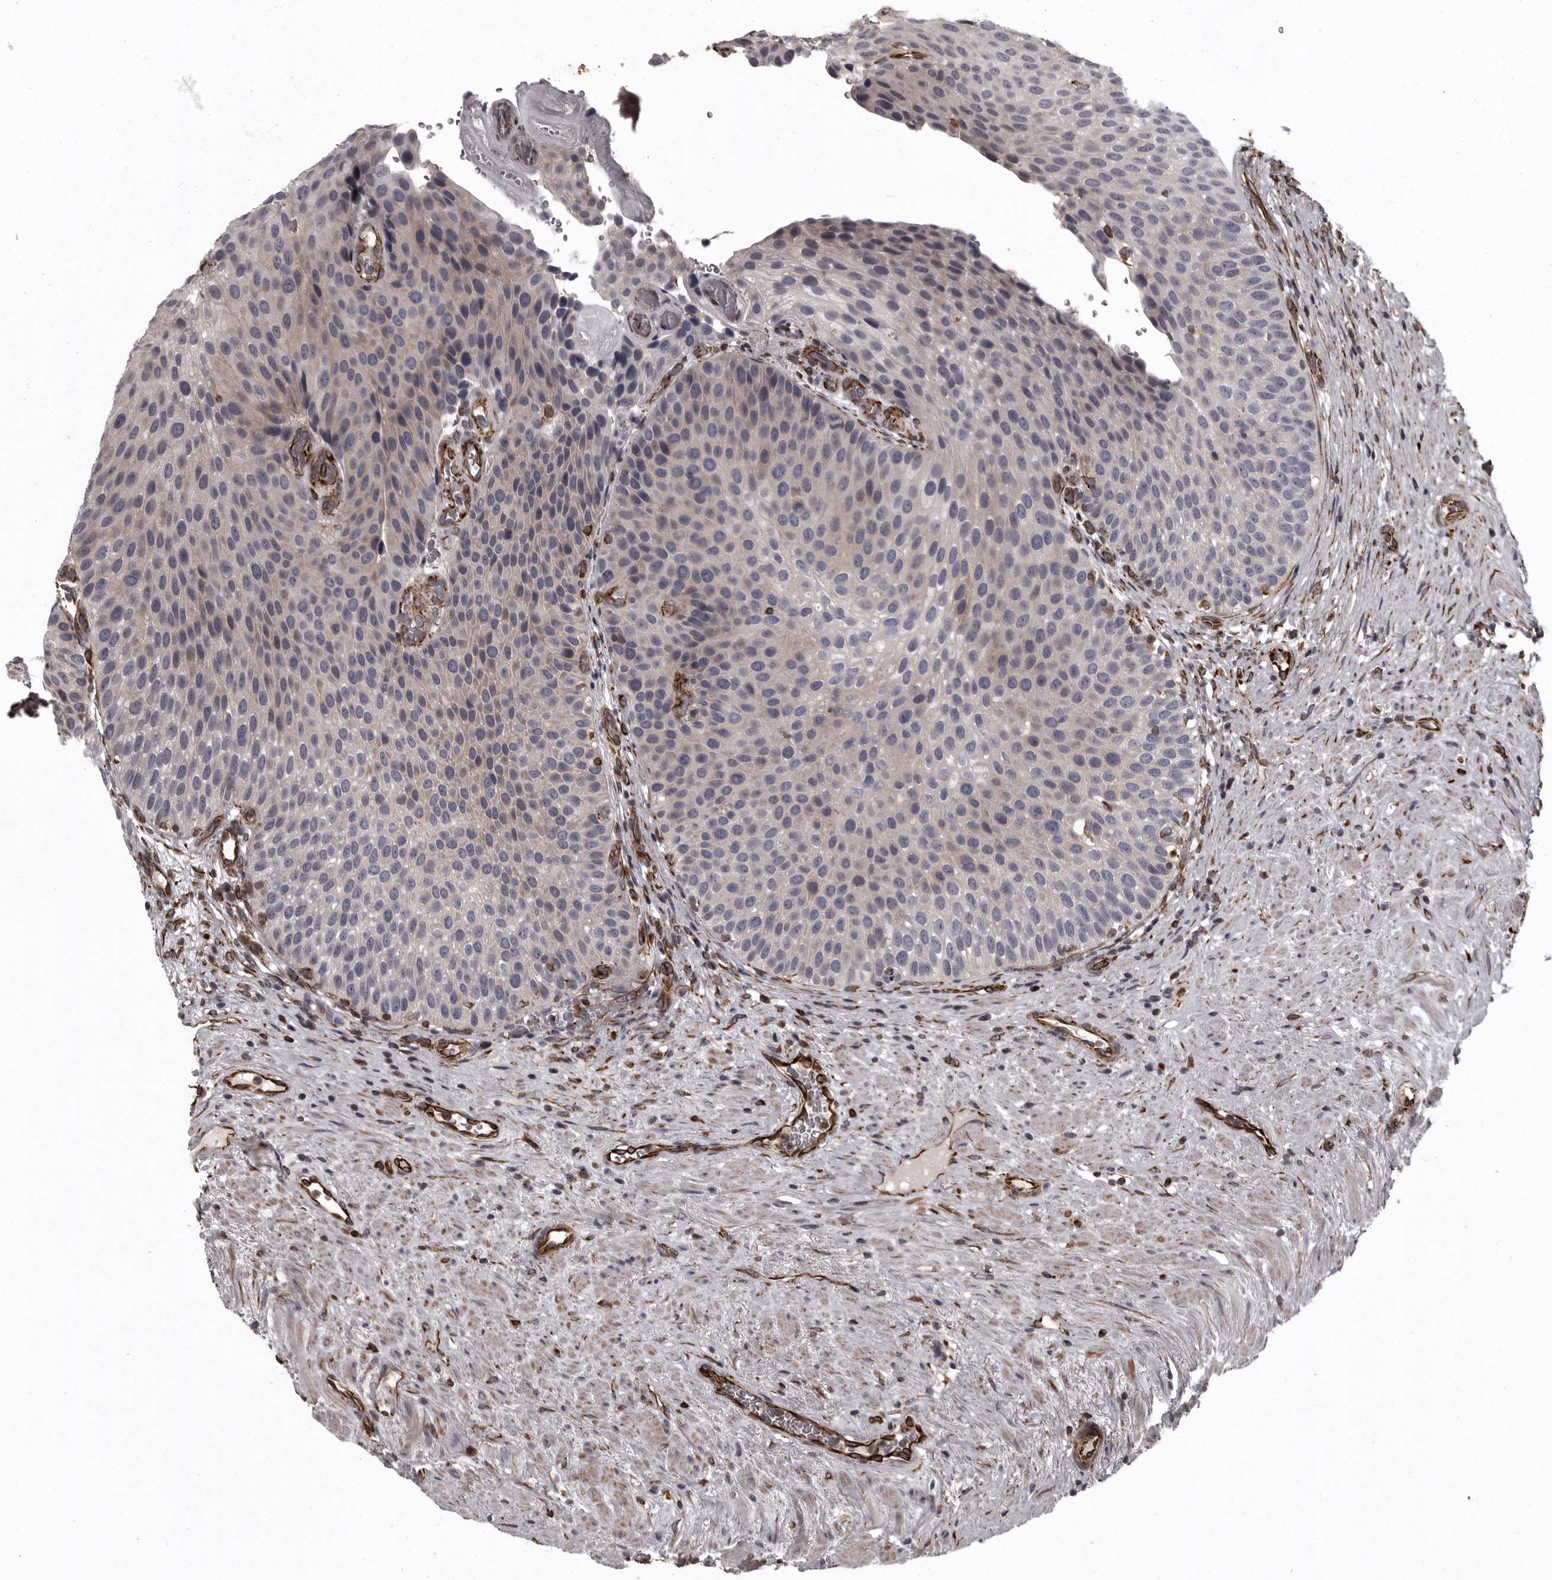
{"staining": {"intensity": "negative", "quantity": "none", "location": "none"}, "tissue": "urothelial cancer", "cell_type": "Tumor cells", "image_type": "cancer", "snomed": [{"axis": "morphology", "description": "Normal tissue, NOS"}, {"axis": "morphology", "description": "Urothelial carcinoma, Low grade"}, {"axis": "topography", "description": "Urinary bladder"}, {"axis": "topography", "description": "Prostate"}], "caption": "Urothelial cancer was stained to show a protein in brown. There is no significant positivity in tumor cells.", "gene": "FAAP100", "patient": {"sex": "male", "age": 60}}